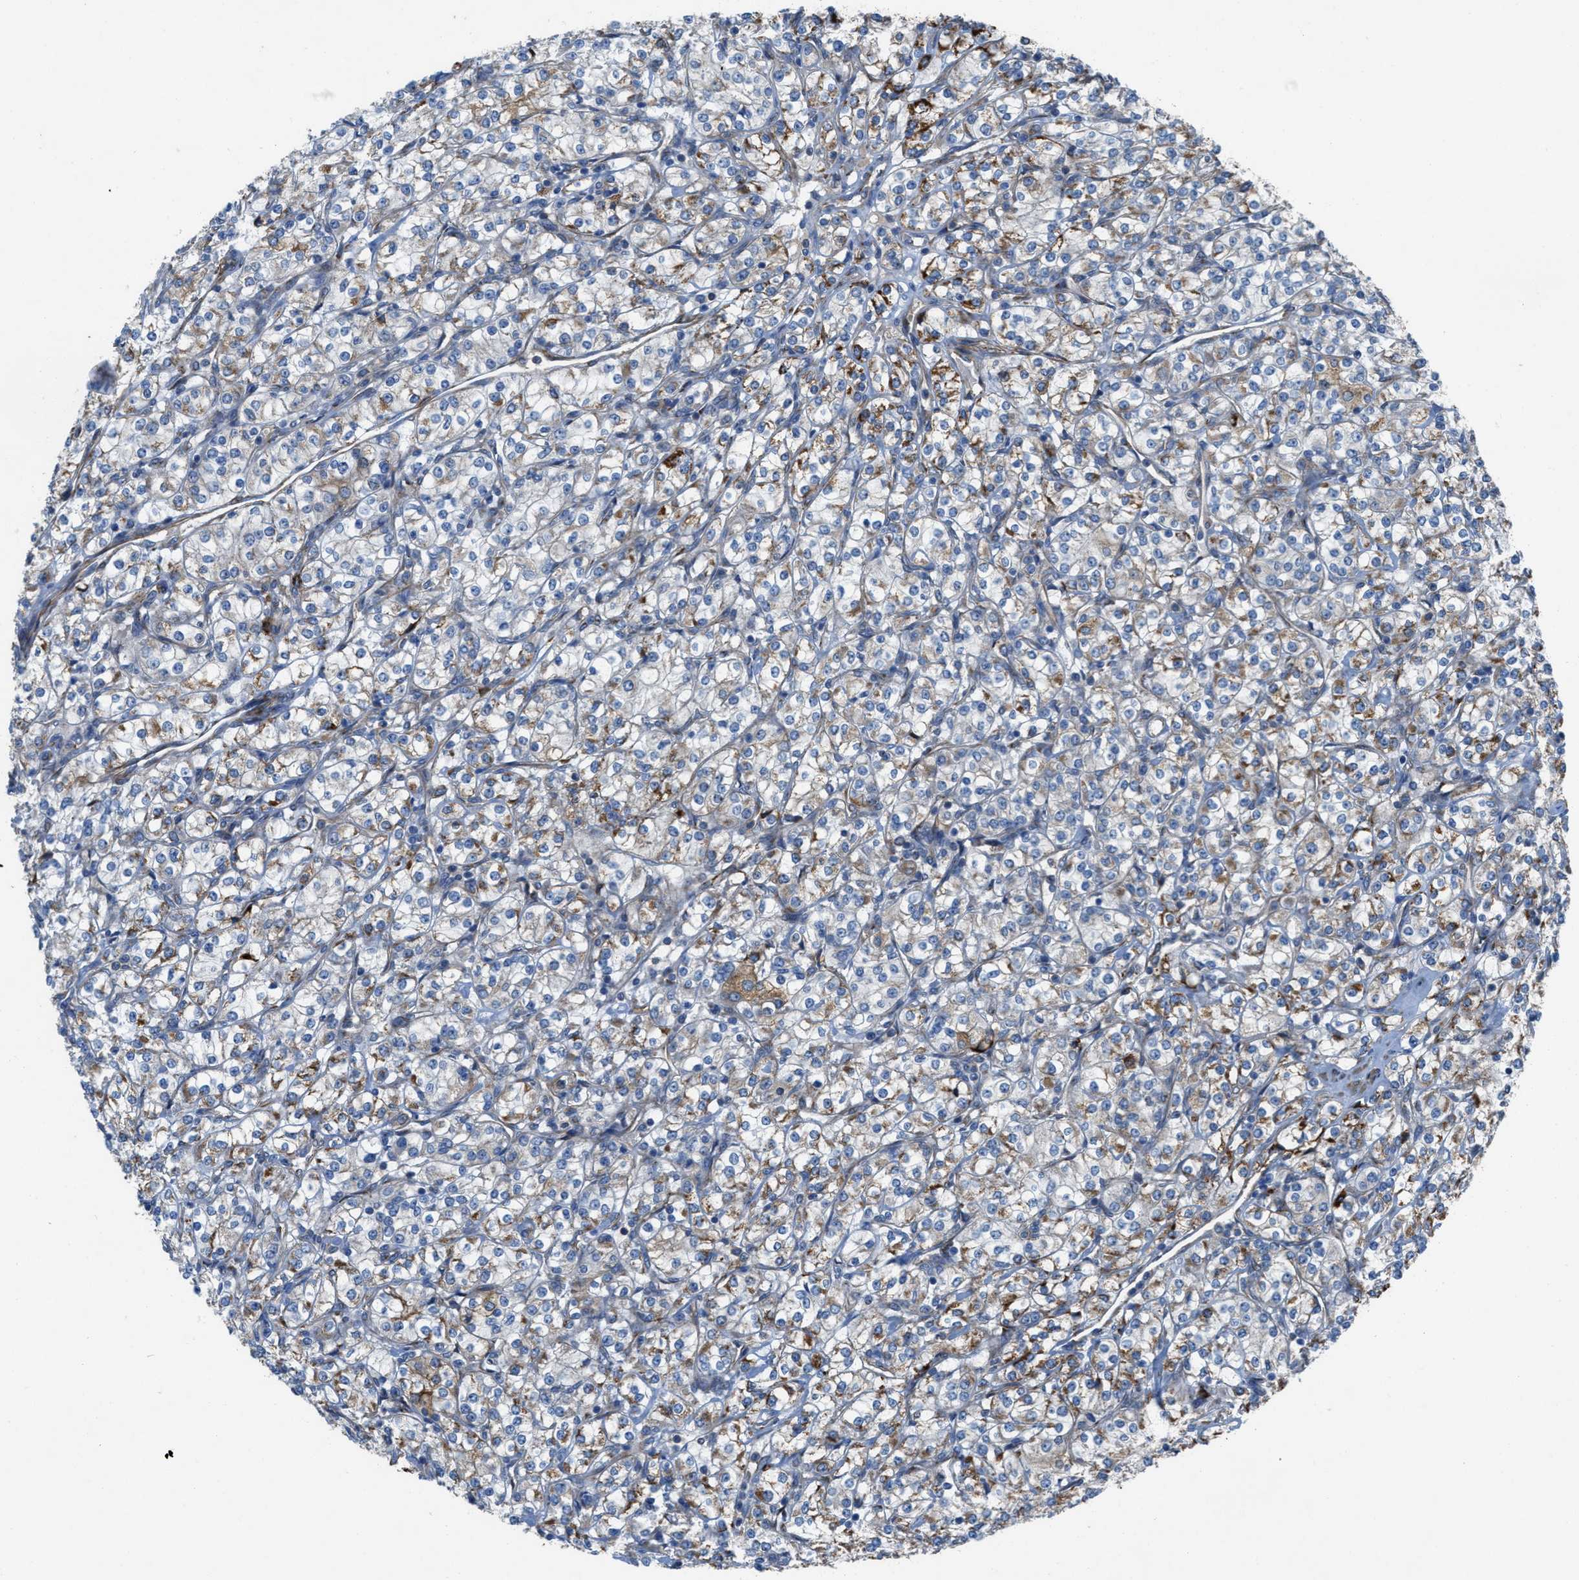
{"staining": {"intensity": "weak", "quantity": "<25%", "location": "cytoplasmic/membranous"}, "tissue": "renal cancer", "cell_type": "Tumor cells", "image_type": "cancer", "snomed": [{"axis": "morphology", "description": "Adenocarcinoma, NOS"}, {"axis": "topography", "description": "Kidney"}], "caption": "Image shows no significant protein expression in tumor cells of renal cancer (adenocarcinoma).", "gene": "SLC6A9", "patient": {"sex": "male", "age": 77}}